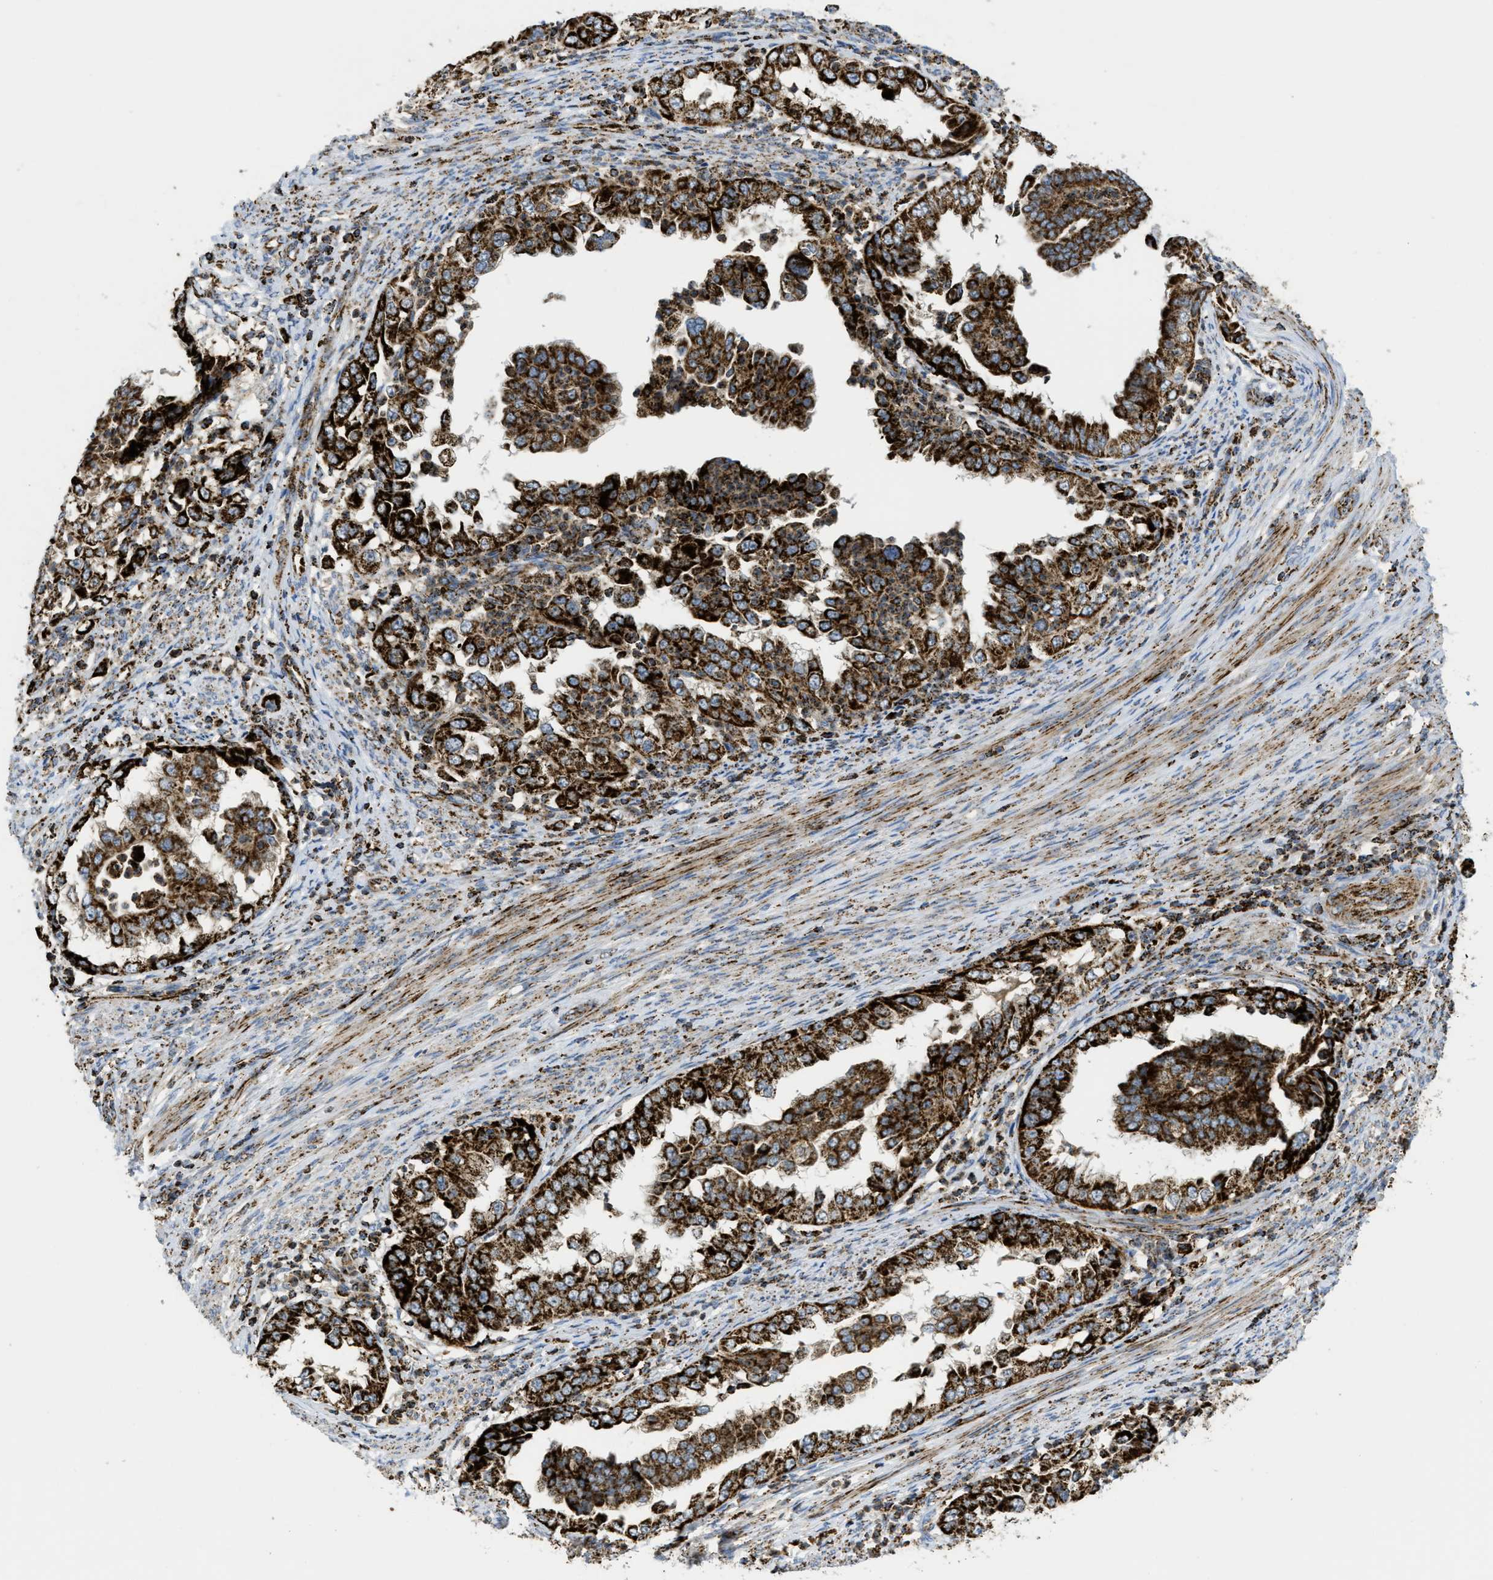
{"staining": {"intensity": "strong", "quantity": ">75%", "location": "cytoplasmic/membranous"}, "tissue": "endometrial cancer", "cell_type": "Tumor cells", "image_type": "cancer", "snomed": [{"axis": "morphology", "description": "Adenocarcinoma, NOS"}, {"axis": "topography", "description": "Endometrium"}], "caption": "A high amount of strong cytoplasmic/membranous staining is appreciated in about >75% of tumor cells in endometrial adenocarcinoma tissue.", "gene": "SQOR", "patient": {"sex": "female", "age": 85}}